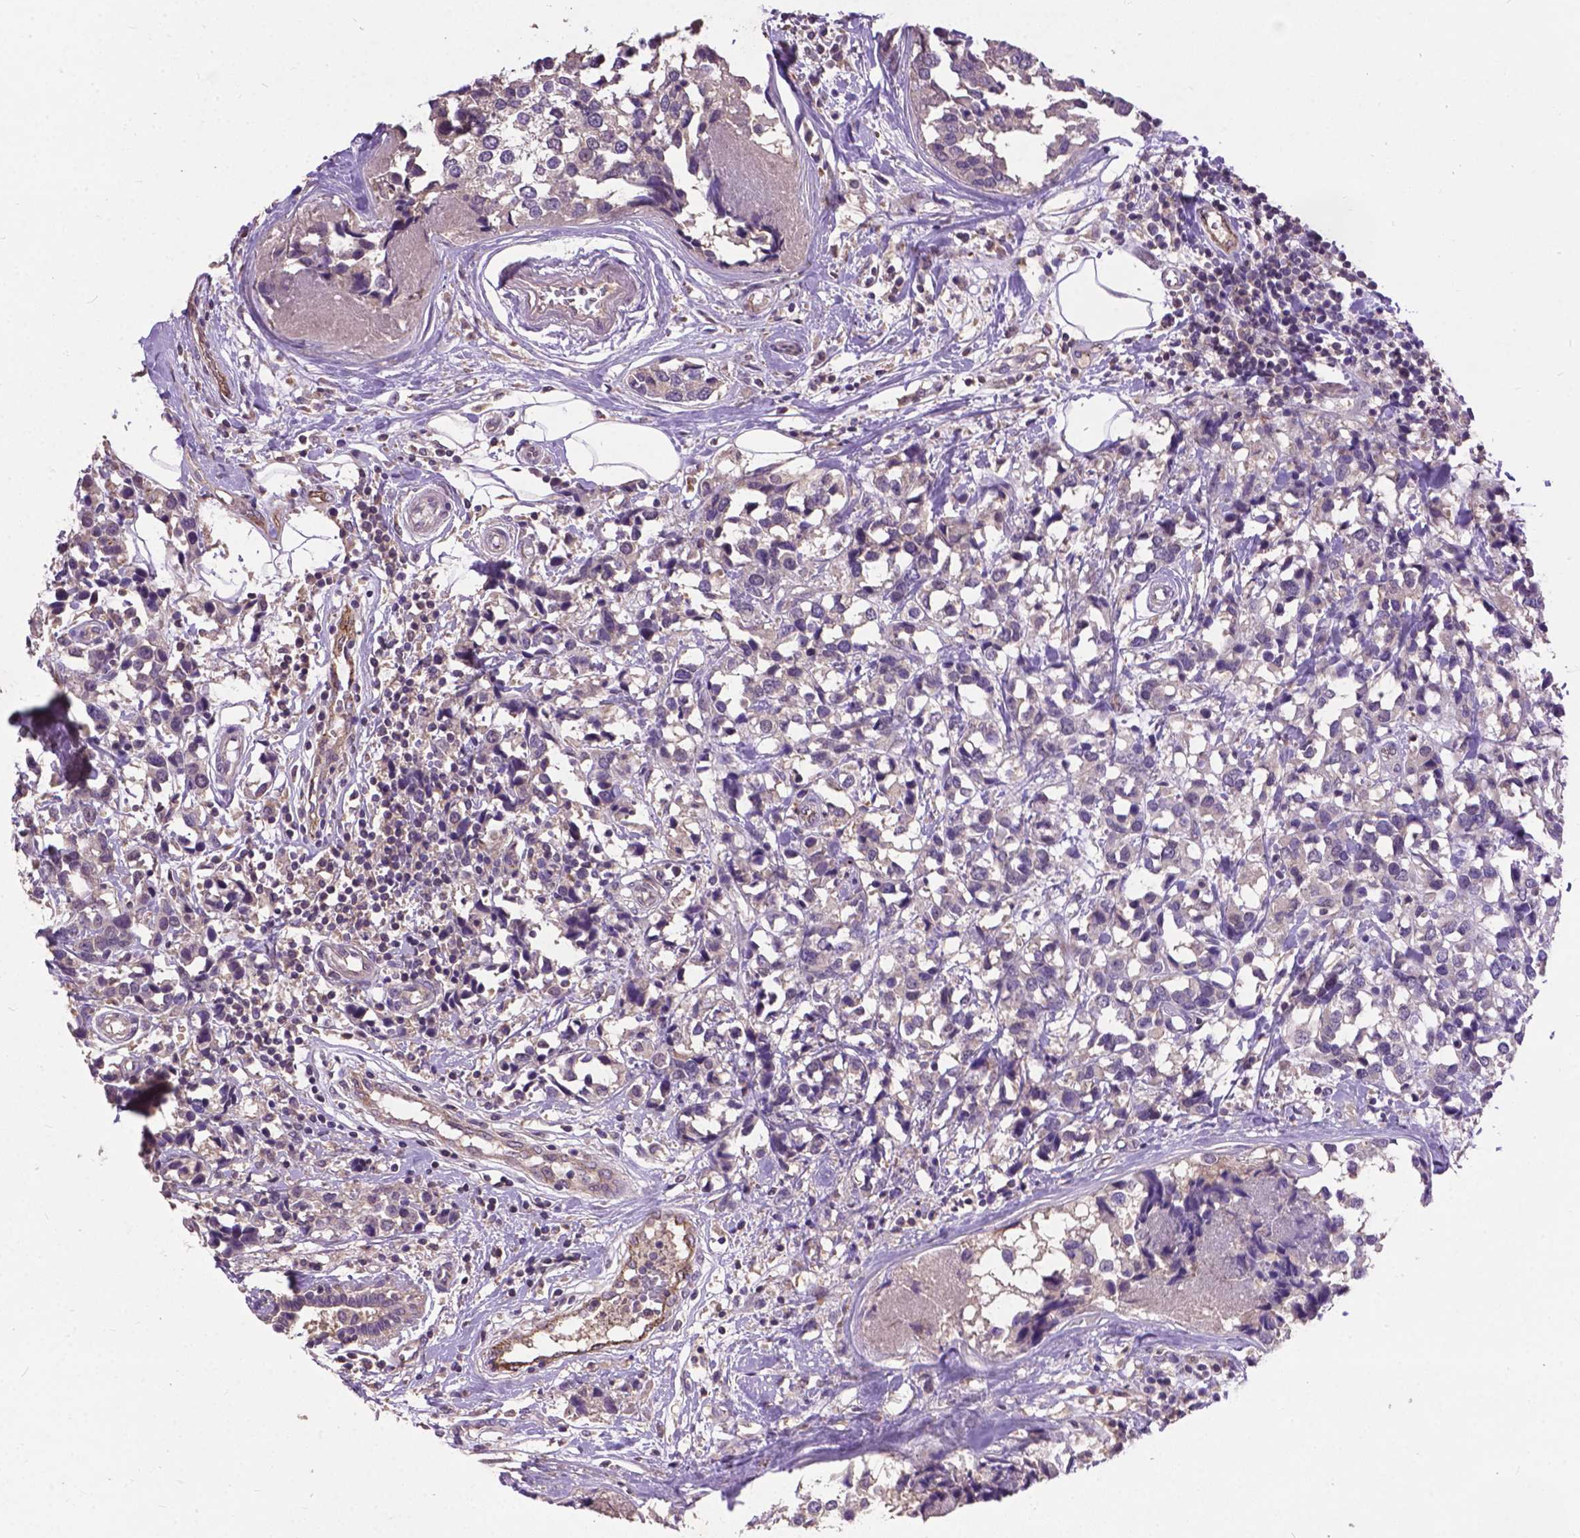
{"staining": {"intensity": "negative", "quantity": "none", "location": "none"}, "tissue": "breast cancer", "cell_type": "Tumor cells", "image_type": "cancer", "snomed": [{"axis": "morphology", "description": "Lobular carcinoma"}, {"axis": "topography", "description": "Breast"}], "caption": "Immunohistochemical staining of breast cancer demonstrates no significant expression in tumor cells.", "gene": "ZNF337", "patient": {"sex": "female", "age": 59}}